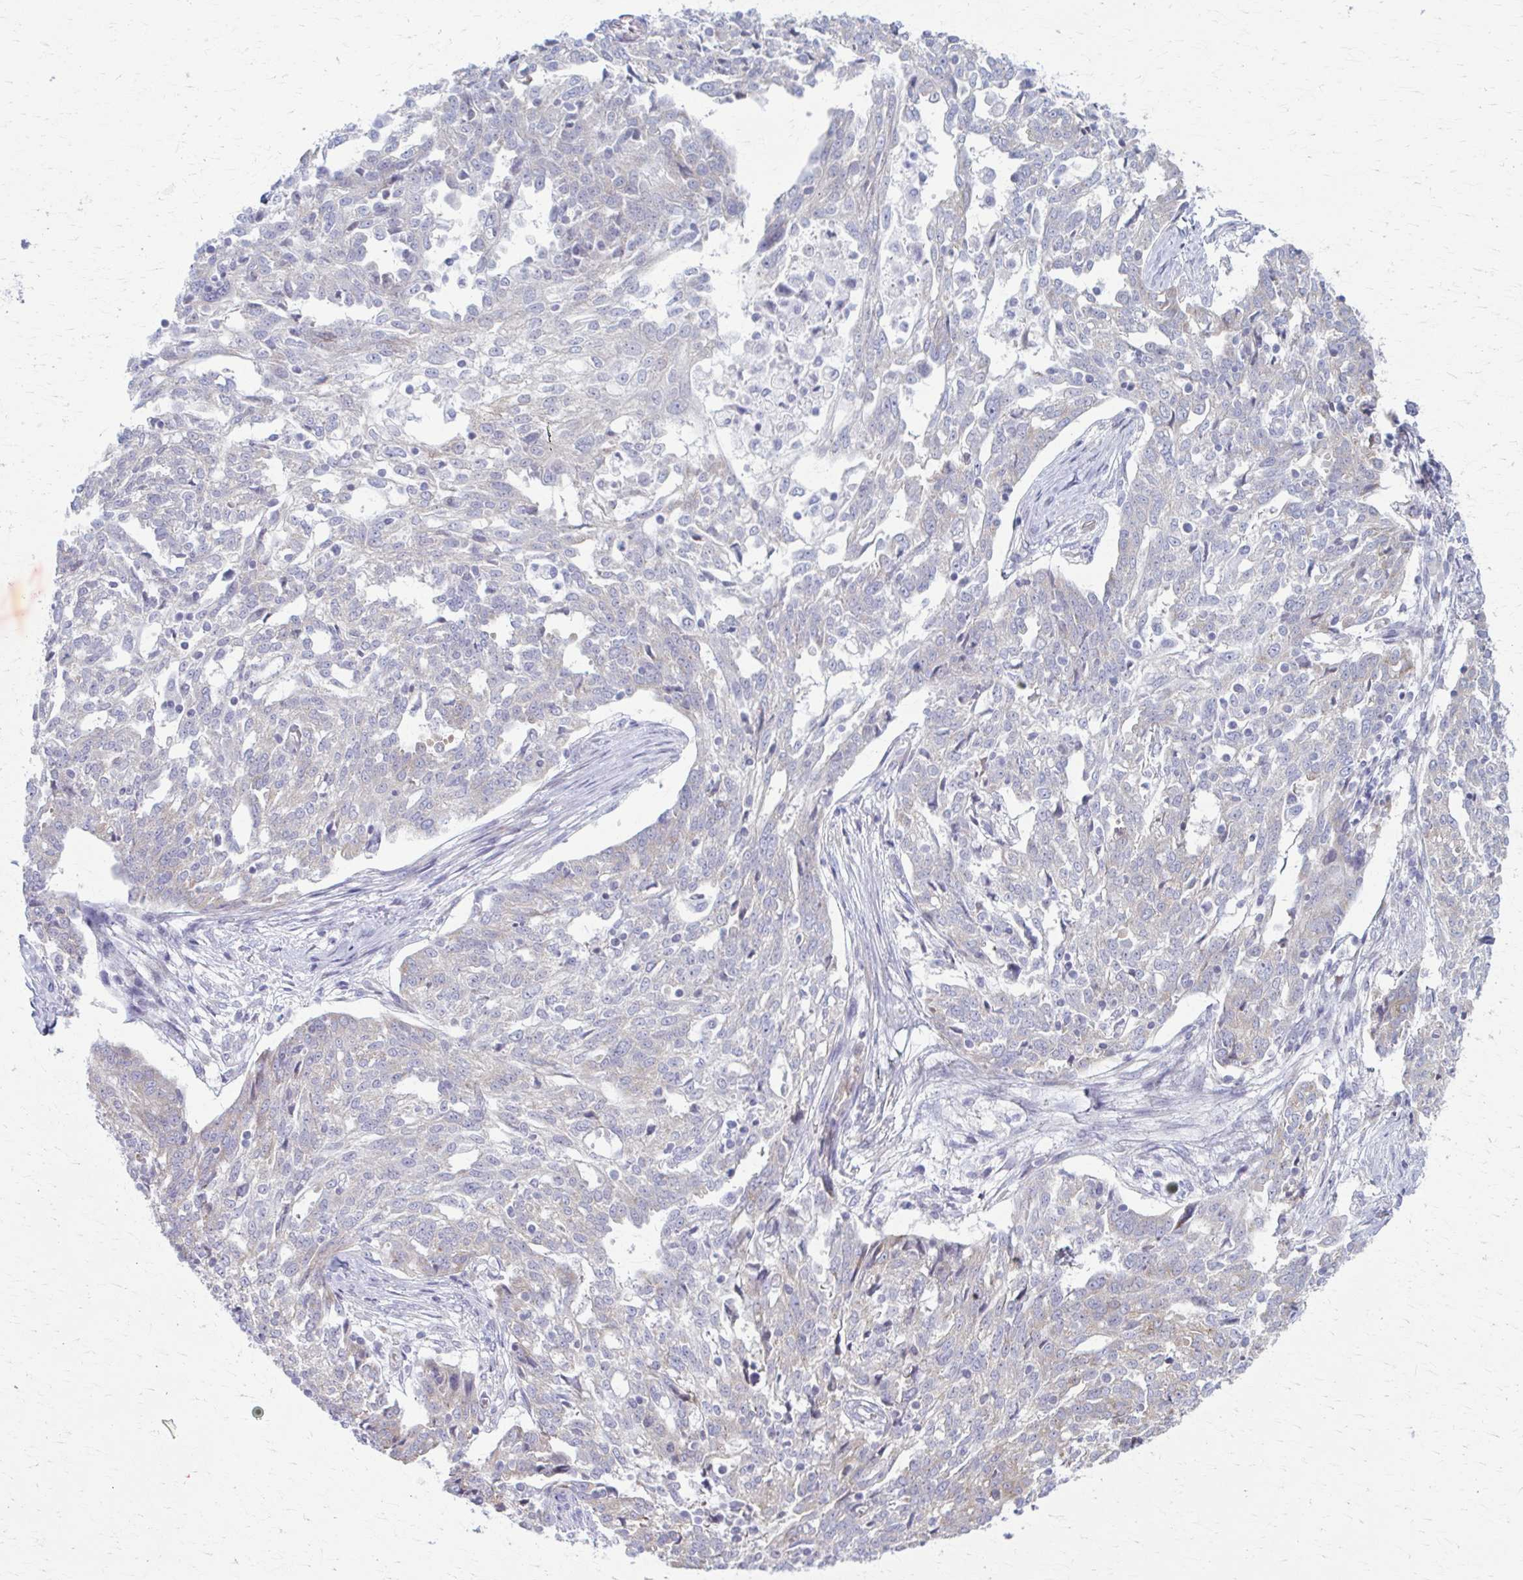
{"staining": {"intensity": "negative", "quantity": "none", "location": "none"}, "tissue": "ovarian cancer", "cell_type": "Tumor cells", "image_type": "cancer", "snomed": [{"axis": "morphology", "description": "Cystadenocarcinoma, serous, NOS"}, {"axis": "topography", "description": "Ovary"}], "caption": "A micrograph of ovarian cancer (serous cystadenocarcinoma) stained for a protein demonstrates no brown staining in tumor cells.", "gene": "PRKRA", "patient": {"sex": "female", "age": 67}}